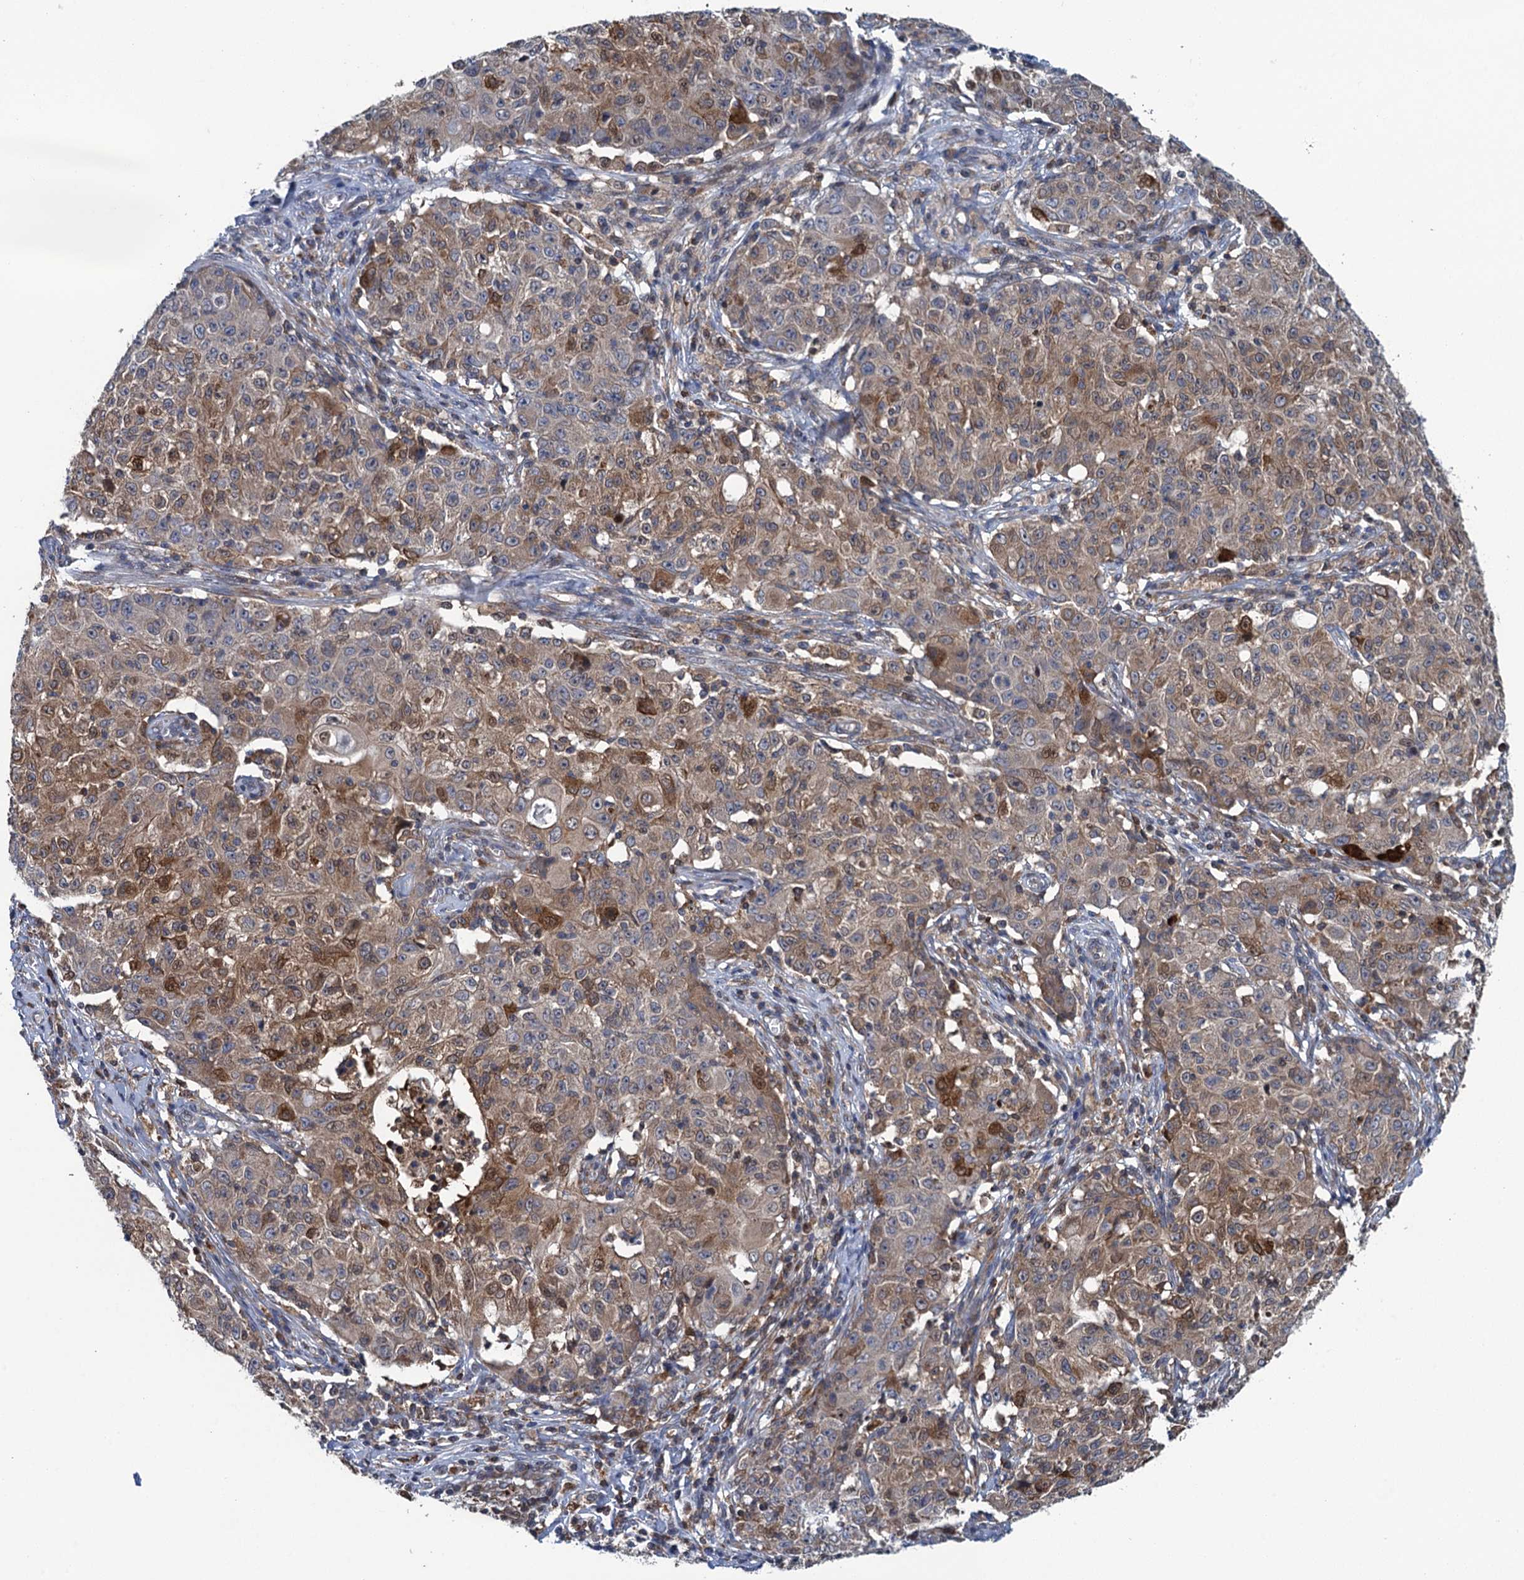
{"staining": {"intensity": "moderate", "quantity": "<25%", "location": "cytoplasmic/membranous,nuclear"}, "tissue": "ovarian cancer", "cell_type": "Tumor cells", "image_type": "cancer", "snomed": [{"axis": "morphology", "description": "Carcinoma, endometroid"}, {"axis": "topography", "description": "Ovary"}], "caption": "A brown stain highlights moderate cytoplasmic/membranous and nuclear staining of a protein in human endometroid carcinoma (ovarian) tumor cells. The staining was performed using DAB (3,3'-diaminobenzidine) to visualize the protein expression in brown, while the nuclei were stained in blue with hematoxylin (Magnification: 20x).", "gene": "CNTN5", "patient": {"sex": "female", "age": 42}}